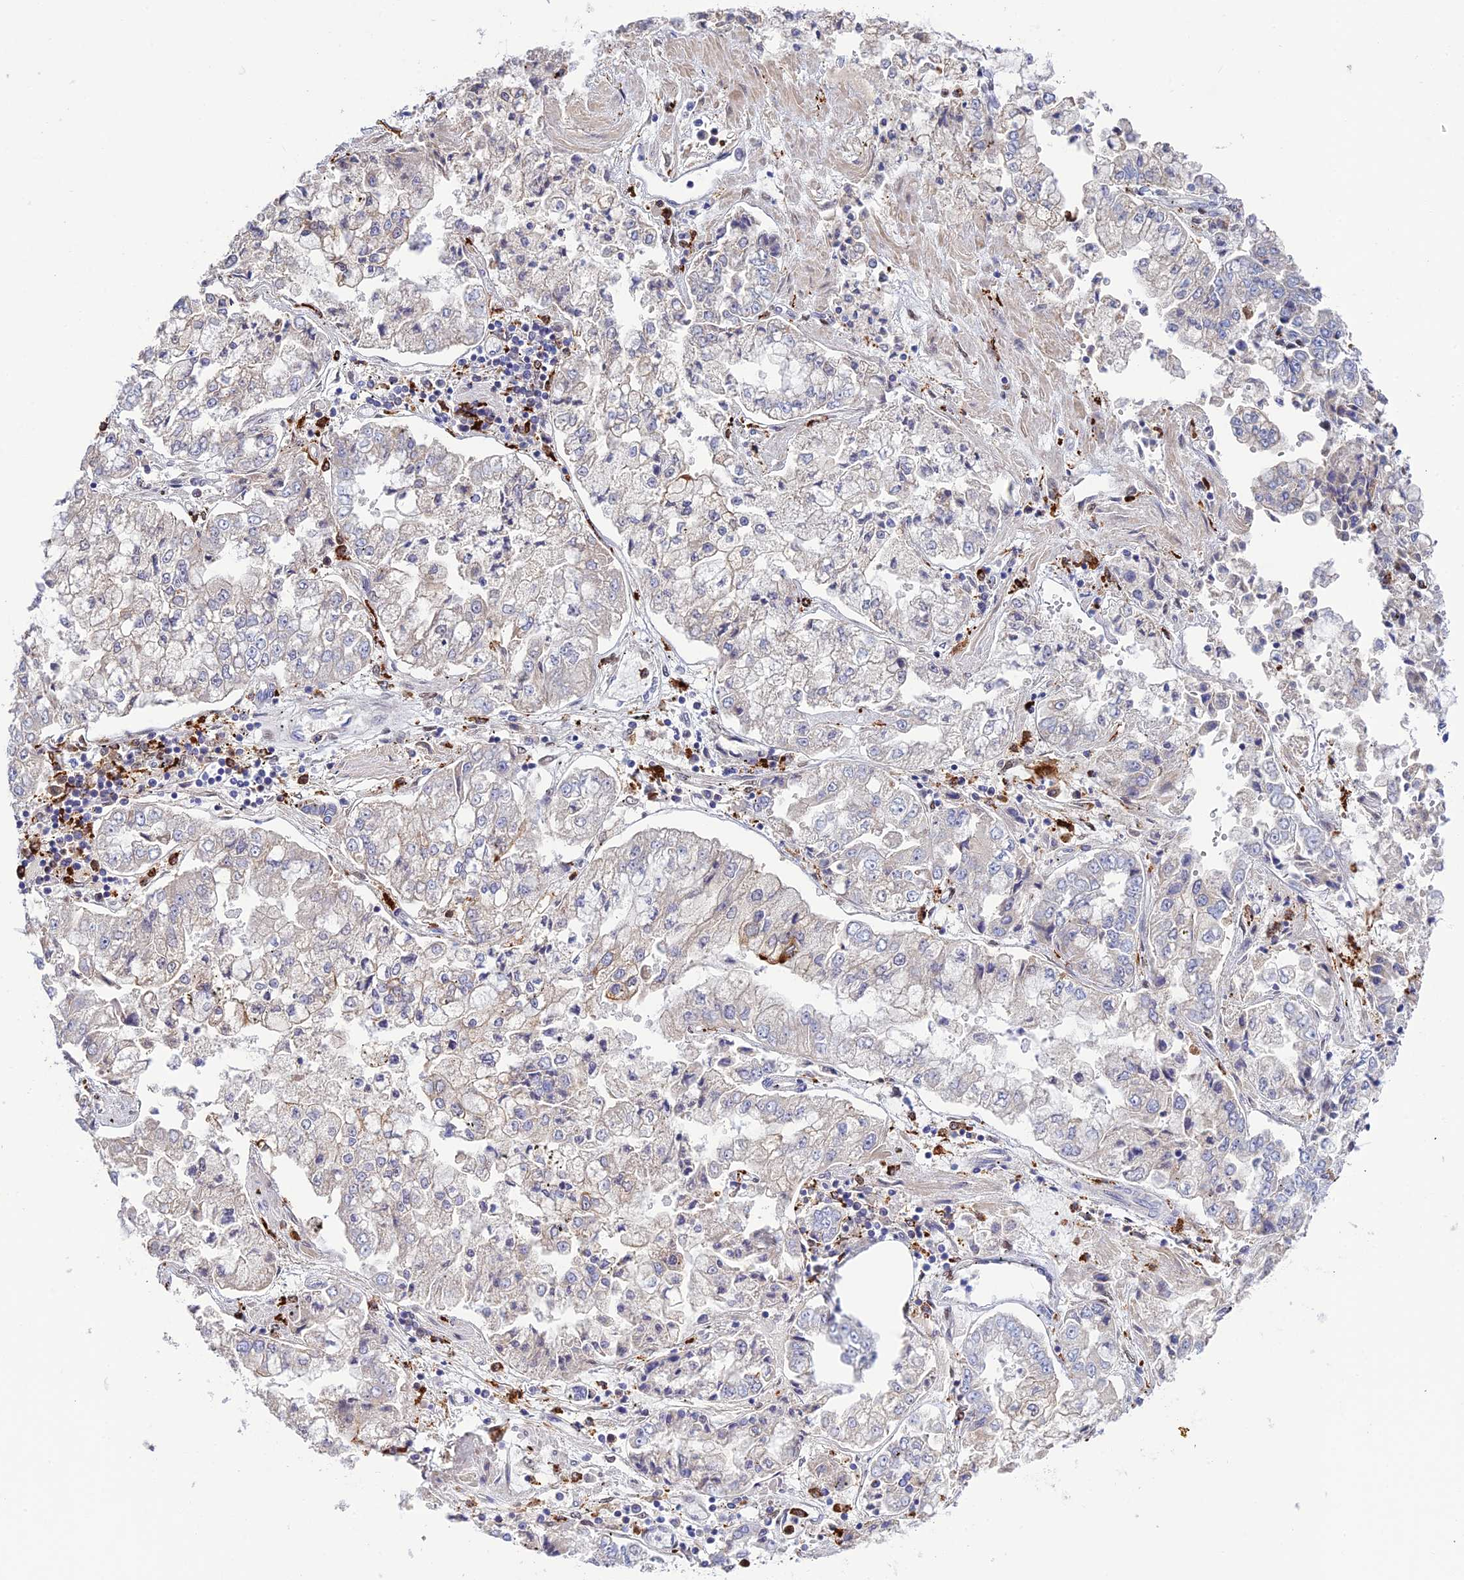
{"staining": {"intensity": "negative", "quantity": "none", "location": "none"}, "tissue": "stomach cancer", "cell_type": "Tumor cells", "image_type": "cancer", "snomed": [{"axis": "morphology", "description": "Adenocarcinoma, NOS"}, {"axis": "topography", "description": "Stomach"}], "caption": "A high-resolution histopathology image shows immunohistochemistry staining of adenocarcinoma (stomach), which displays no significant positivity in tumor cells.", "gene": "HIC1", "patient": {"sex": "male", "age": 76}}